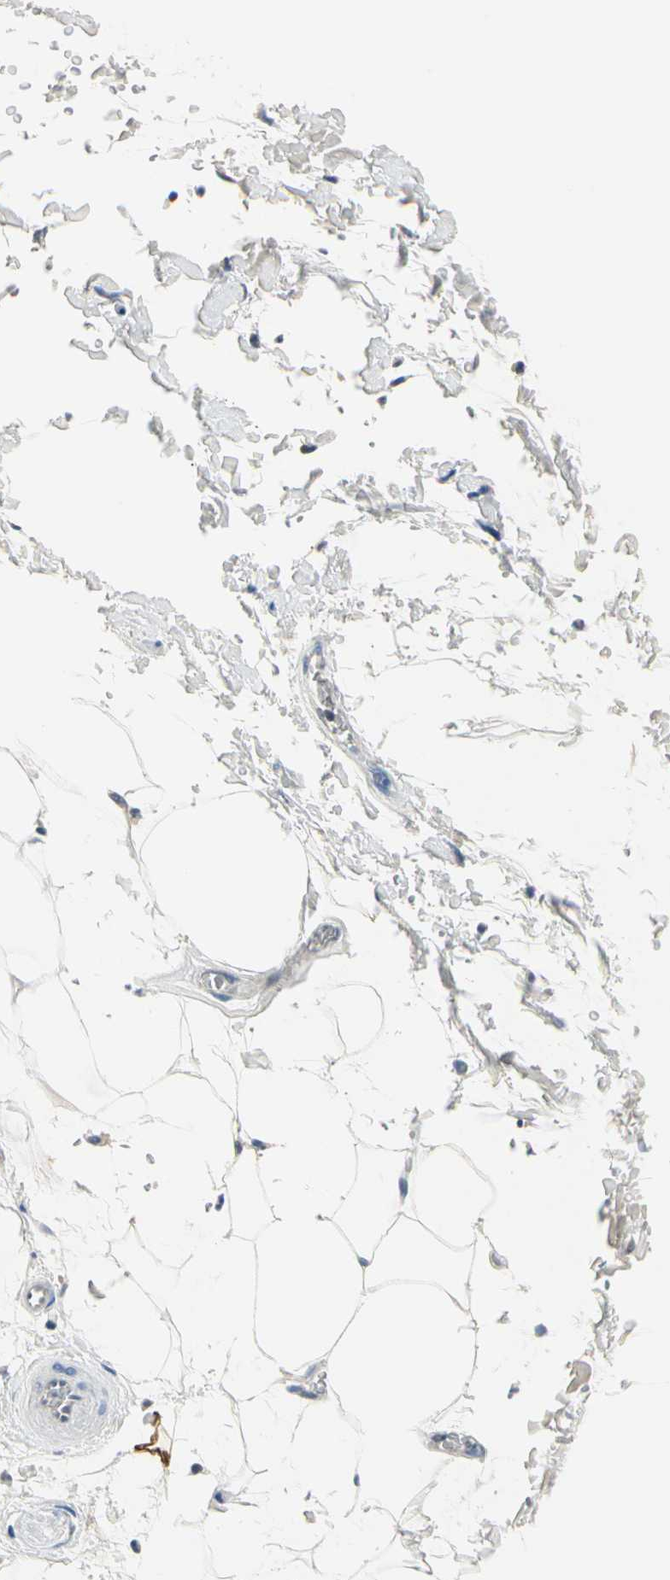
{"staining": {"intensity": "negative", "quantity": "none", "location": "none"}, "tissue": "adipose tissue", "cell_type": "Adipocytes", "image_type": "normal", "snomed": [{"axis": "morphology", "description": "Normal tissue, NOS"}, {"axis": "topography", "description": "Soft tissue"}], "caption": "Photomicrograph shows no protein positivity in adipocytes of unremarkable adipose tissue.", "gene": "SELENOK", "patient": {"sex": "male", "age": 72}}